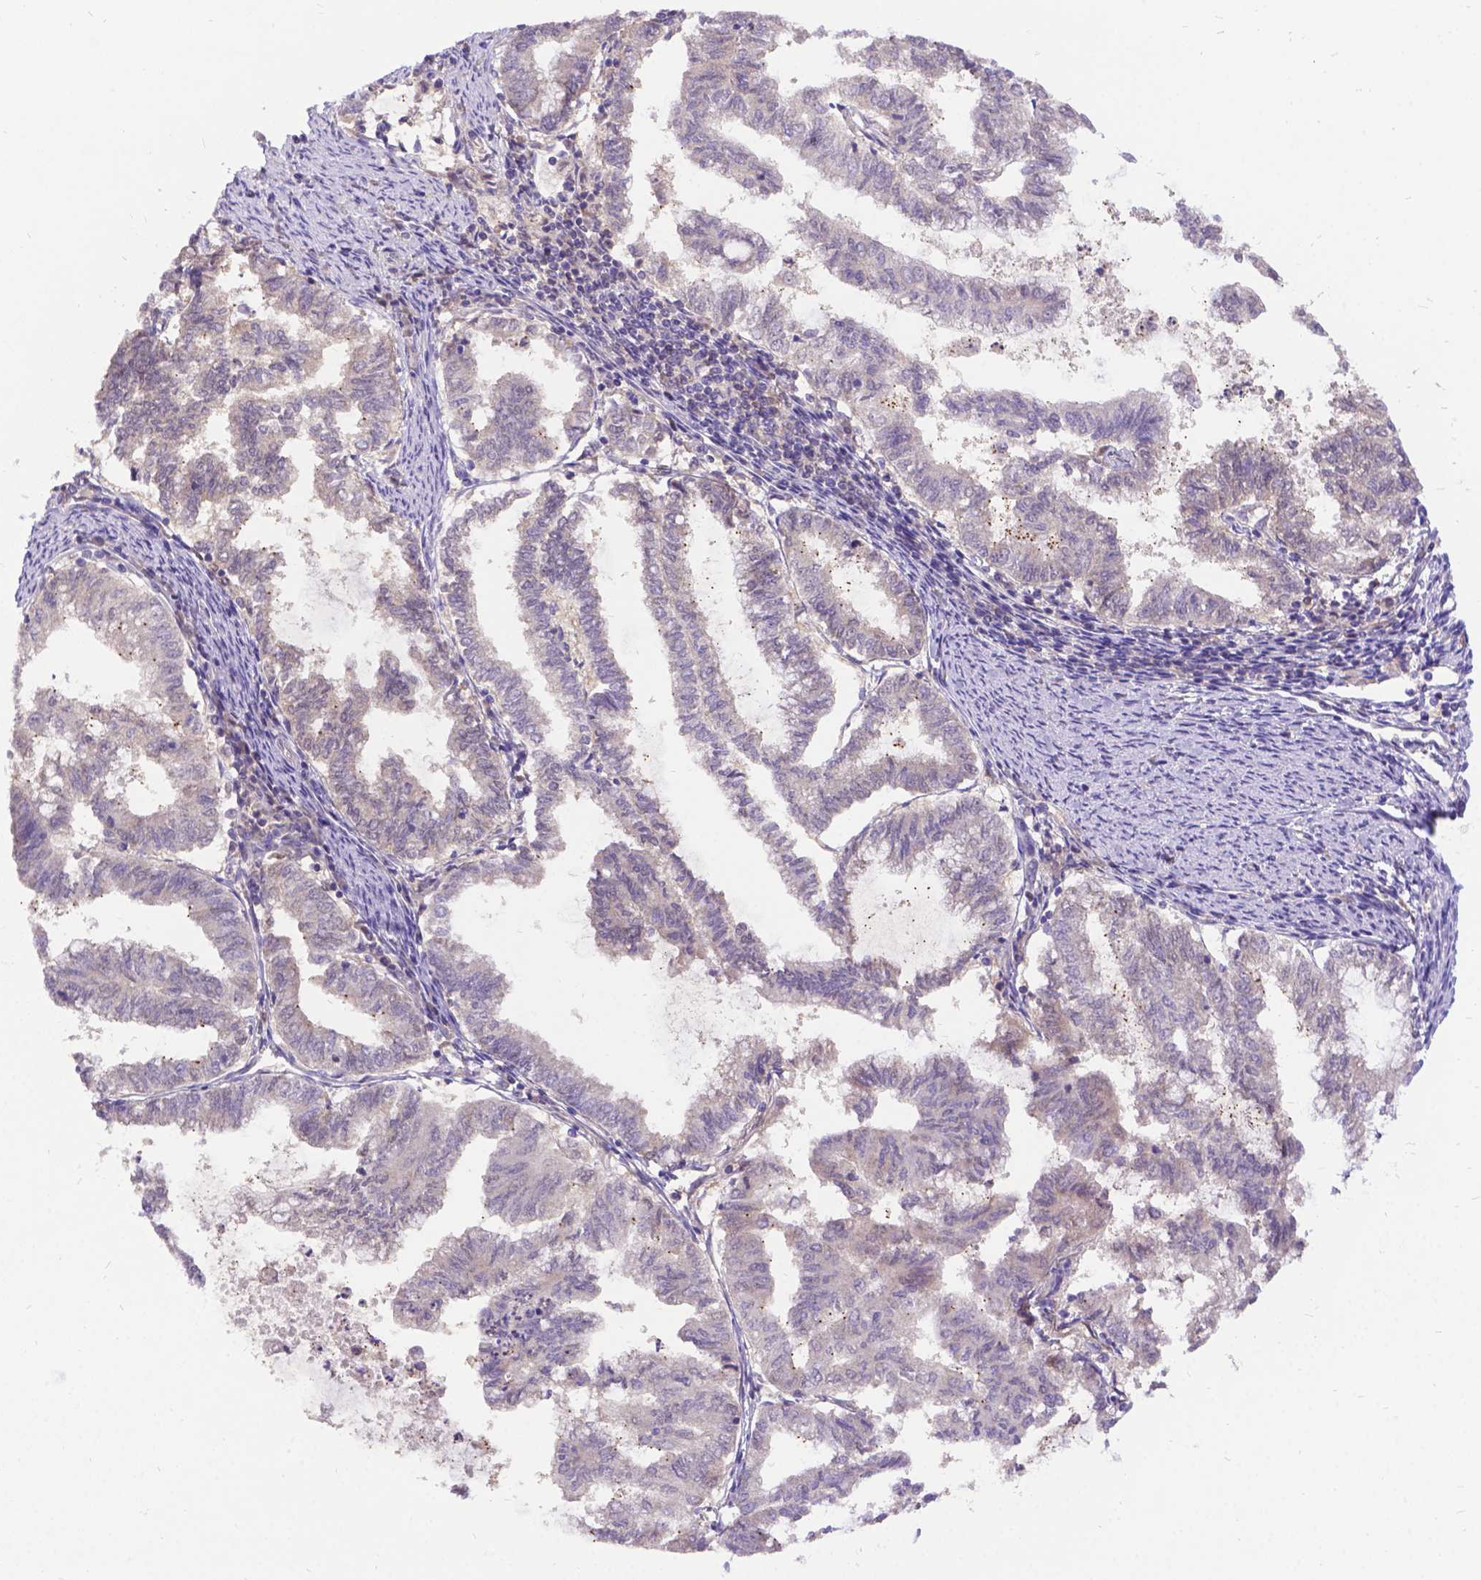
{"staining": {"intensity": "negative", "quantity": "none", "location": "none"}, "tissue": "endometrial cancer", "cell_type": "Tumor cells", "image_type": "cancer", "snomed": [{"axis": "morphology", "description": "Adenocarcinoma, NOS"}, {"axis": "topography", "description": "Endometrium"}], "caption": "IHC image of human endometrial adenocarcinoma stained for a protein (brown), which exhibits no positivity in tumor cells. (Brightfield microscopy of DAB immunohistochemistry at high magnification).", "gene": "DENND6A", "patient": {"sex": "female", "age": 79}}